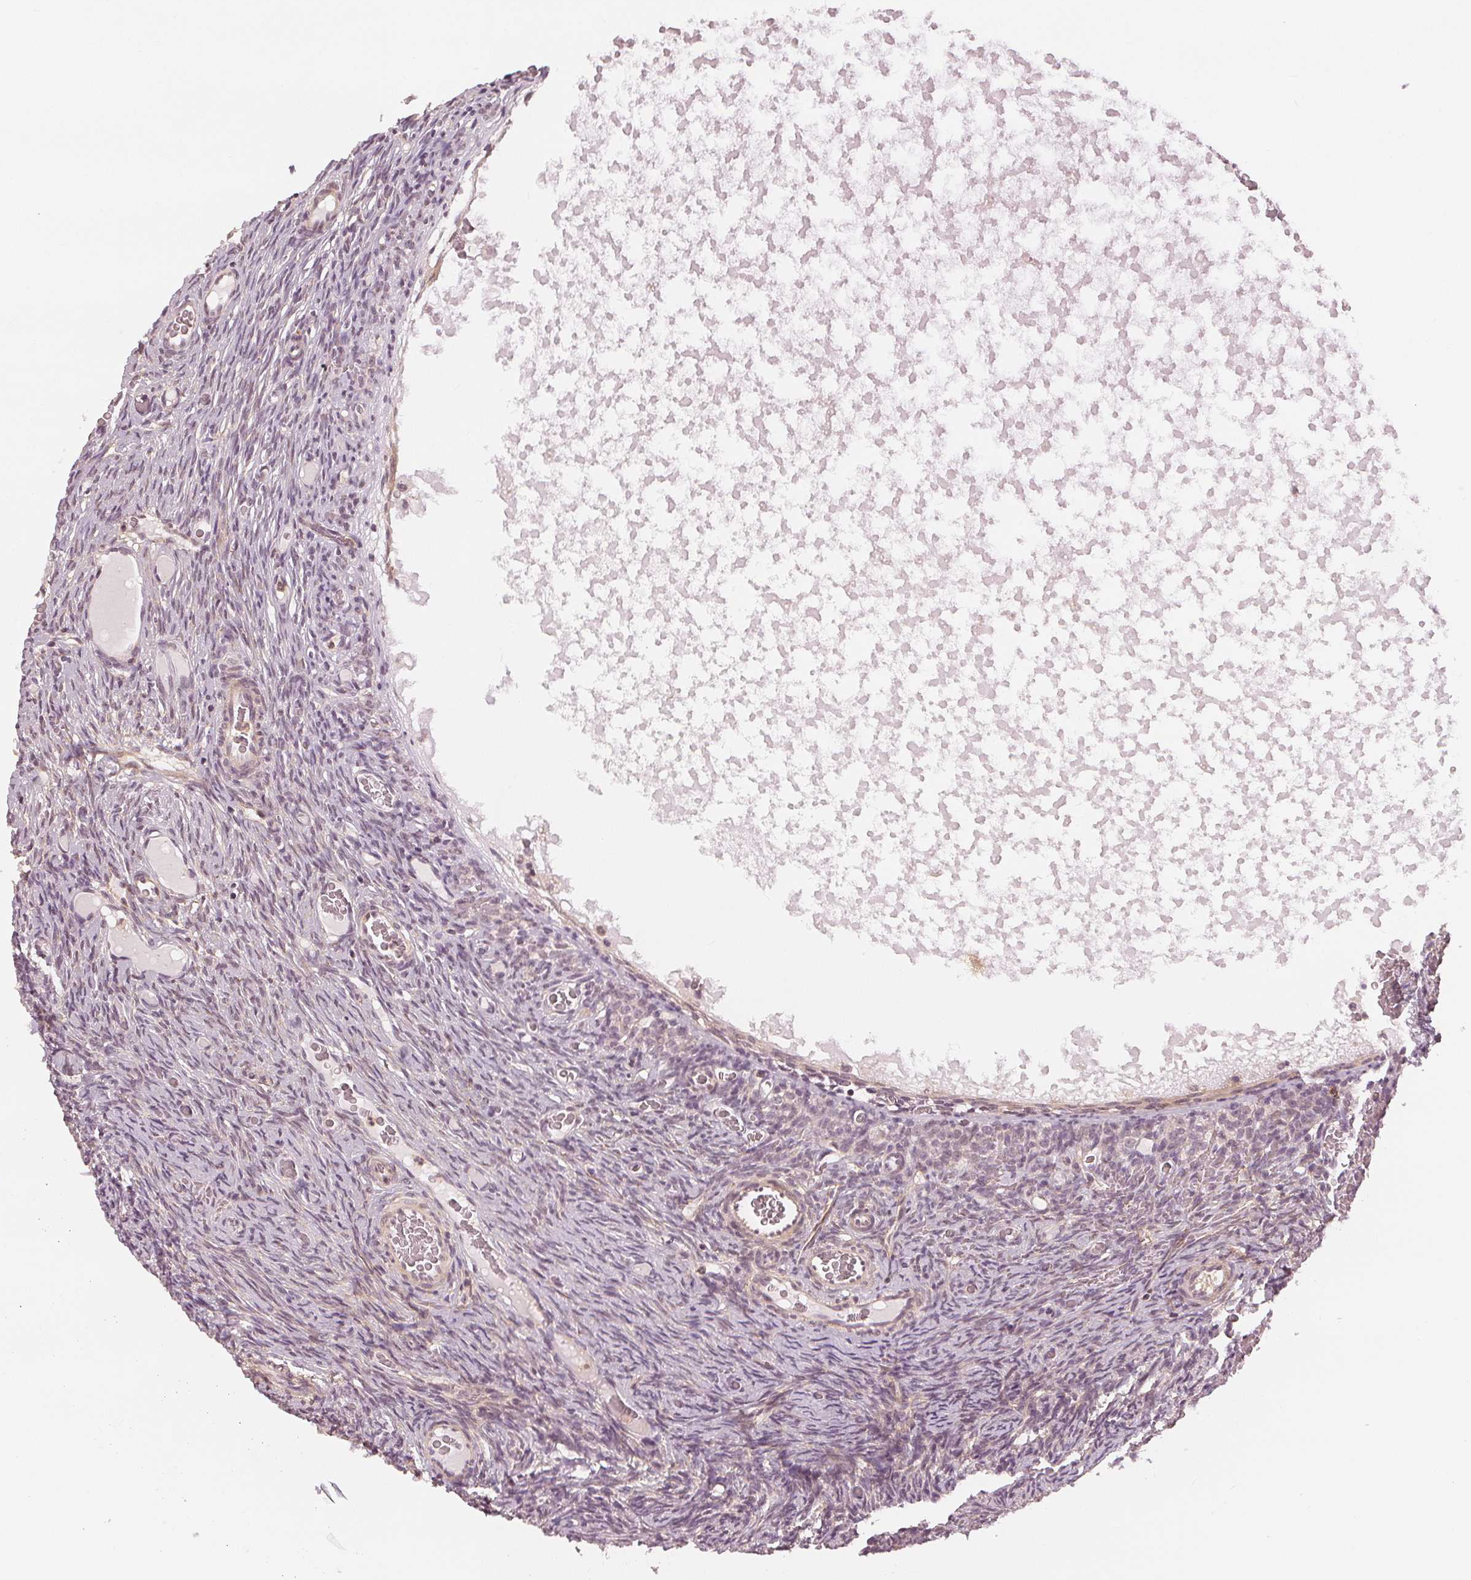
{"staining": {"intensity": "weak", "quantity": "<25%", "location": "cytoplasmic/membranous"}, "tissue": "ovary", "cell_type": "Ovarian stroma cells", "image_type": "normal", "snomed": [{"axis": "morphology", "description": "Normal tissue, NOS"}, {"axis": "topography", "description": "Ovary"}], "caption": "A high-resolution photomicrograph shows immunohistochemistry (IHC) staining of benign ovary, which exhibits no significant staining in ovarian stroma cells.", "gene": "SLC34A1", "patient": {"sex": "female", "age": 34}}